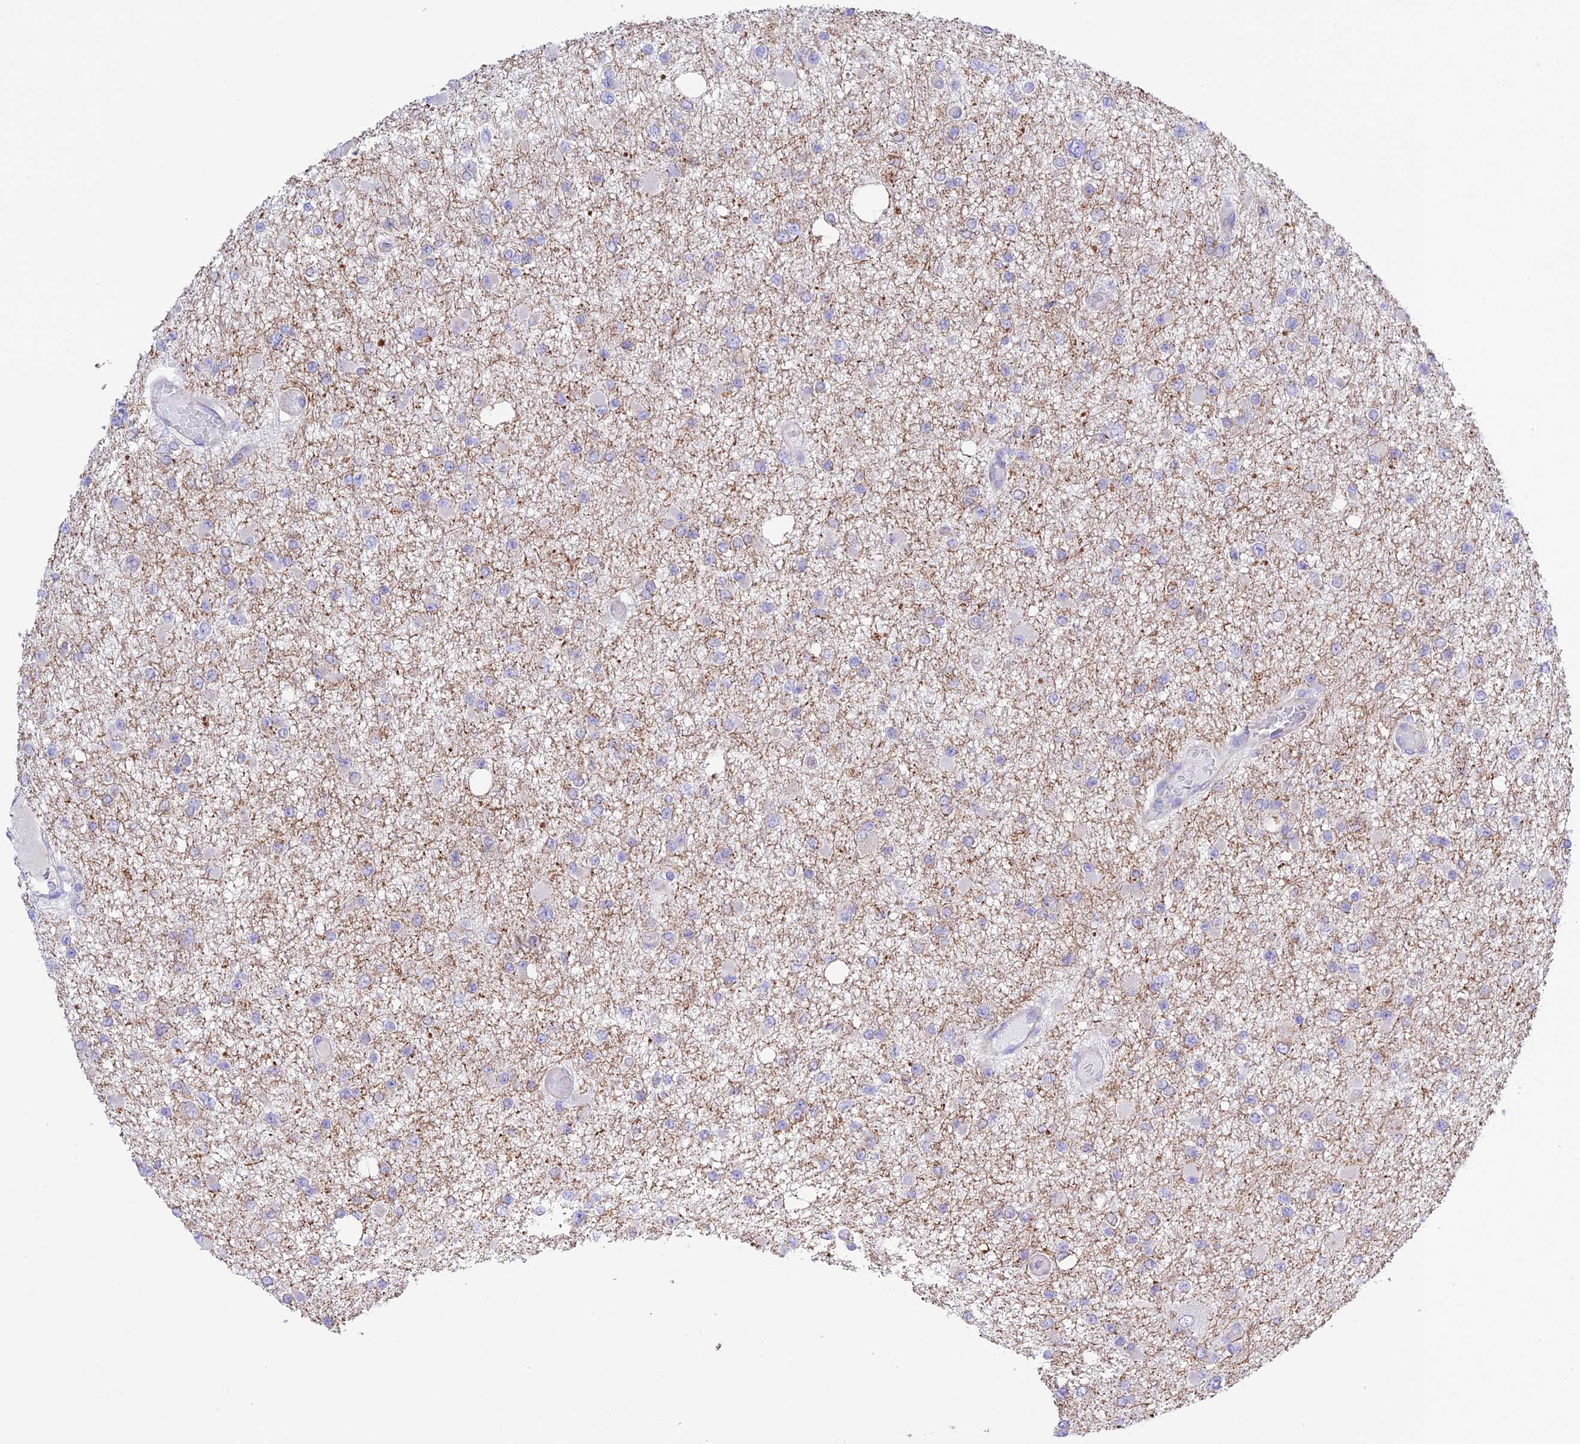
{"staining": {"intensity": "negative", "quantity": "none", "location": "none"}, "tissue": "glioma", "cell_type": "Tumor cells", "image_type": "cancer", "snomed": [{"axis": "morphology", "description": "Glioma, malignant, Low grade"}, {"axis": "topography", "description": "Brain"}], "caption": "Immunohistochemistry image of malignant glioma (low-grade) stained for a protein (brown), which displays no staining in tumor cells. (Stains: DAB immunohistochemistry with hematoxylin counter stain, Microscopy: brightfield microscopy at high magnification).", "gene": "CHSY3", "patient": {"sex": "female", "age": 22}}